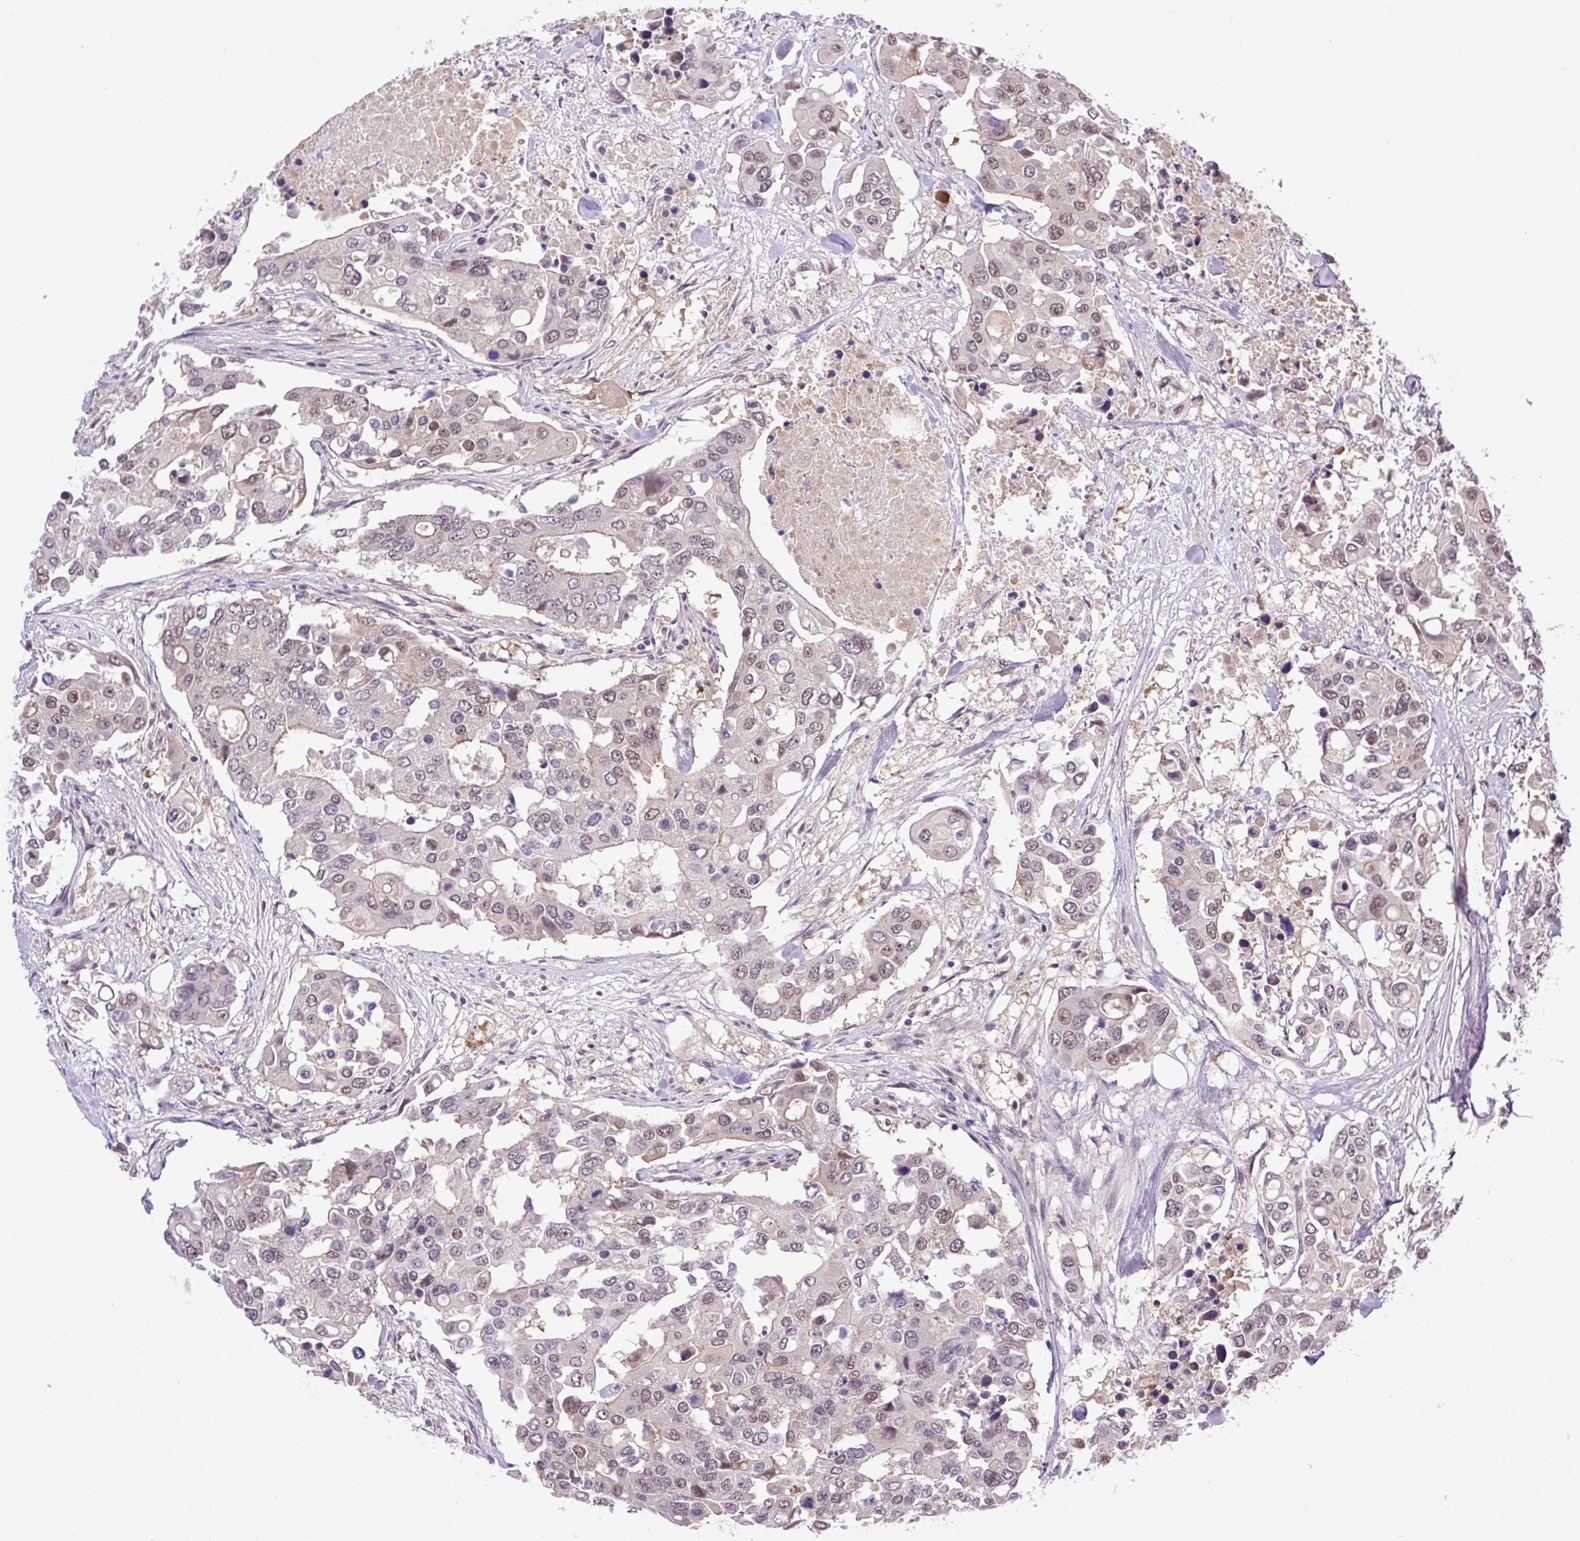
{"staining": {"intensity": "weak", "quantity": "25%-75%", "location": "nuclear"}, "tissue": "colorectal cancer", "cell_type": "Tumor cells", "image_type": "cancer", "snomed": [{"axis": "morphology", "description": "Adenocarcinoma, NOS"}, {"axis": "topography", "description": "Colon"}], "caption": "Human colorectal cancer (adenocarcinoma) stained with a brown dye reveals weak nuclear positive positivity in approximately 25%-75% of tumor cells.", "gene": "SGTA", "patient": {"sex": "male", "age": 77}}